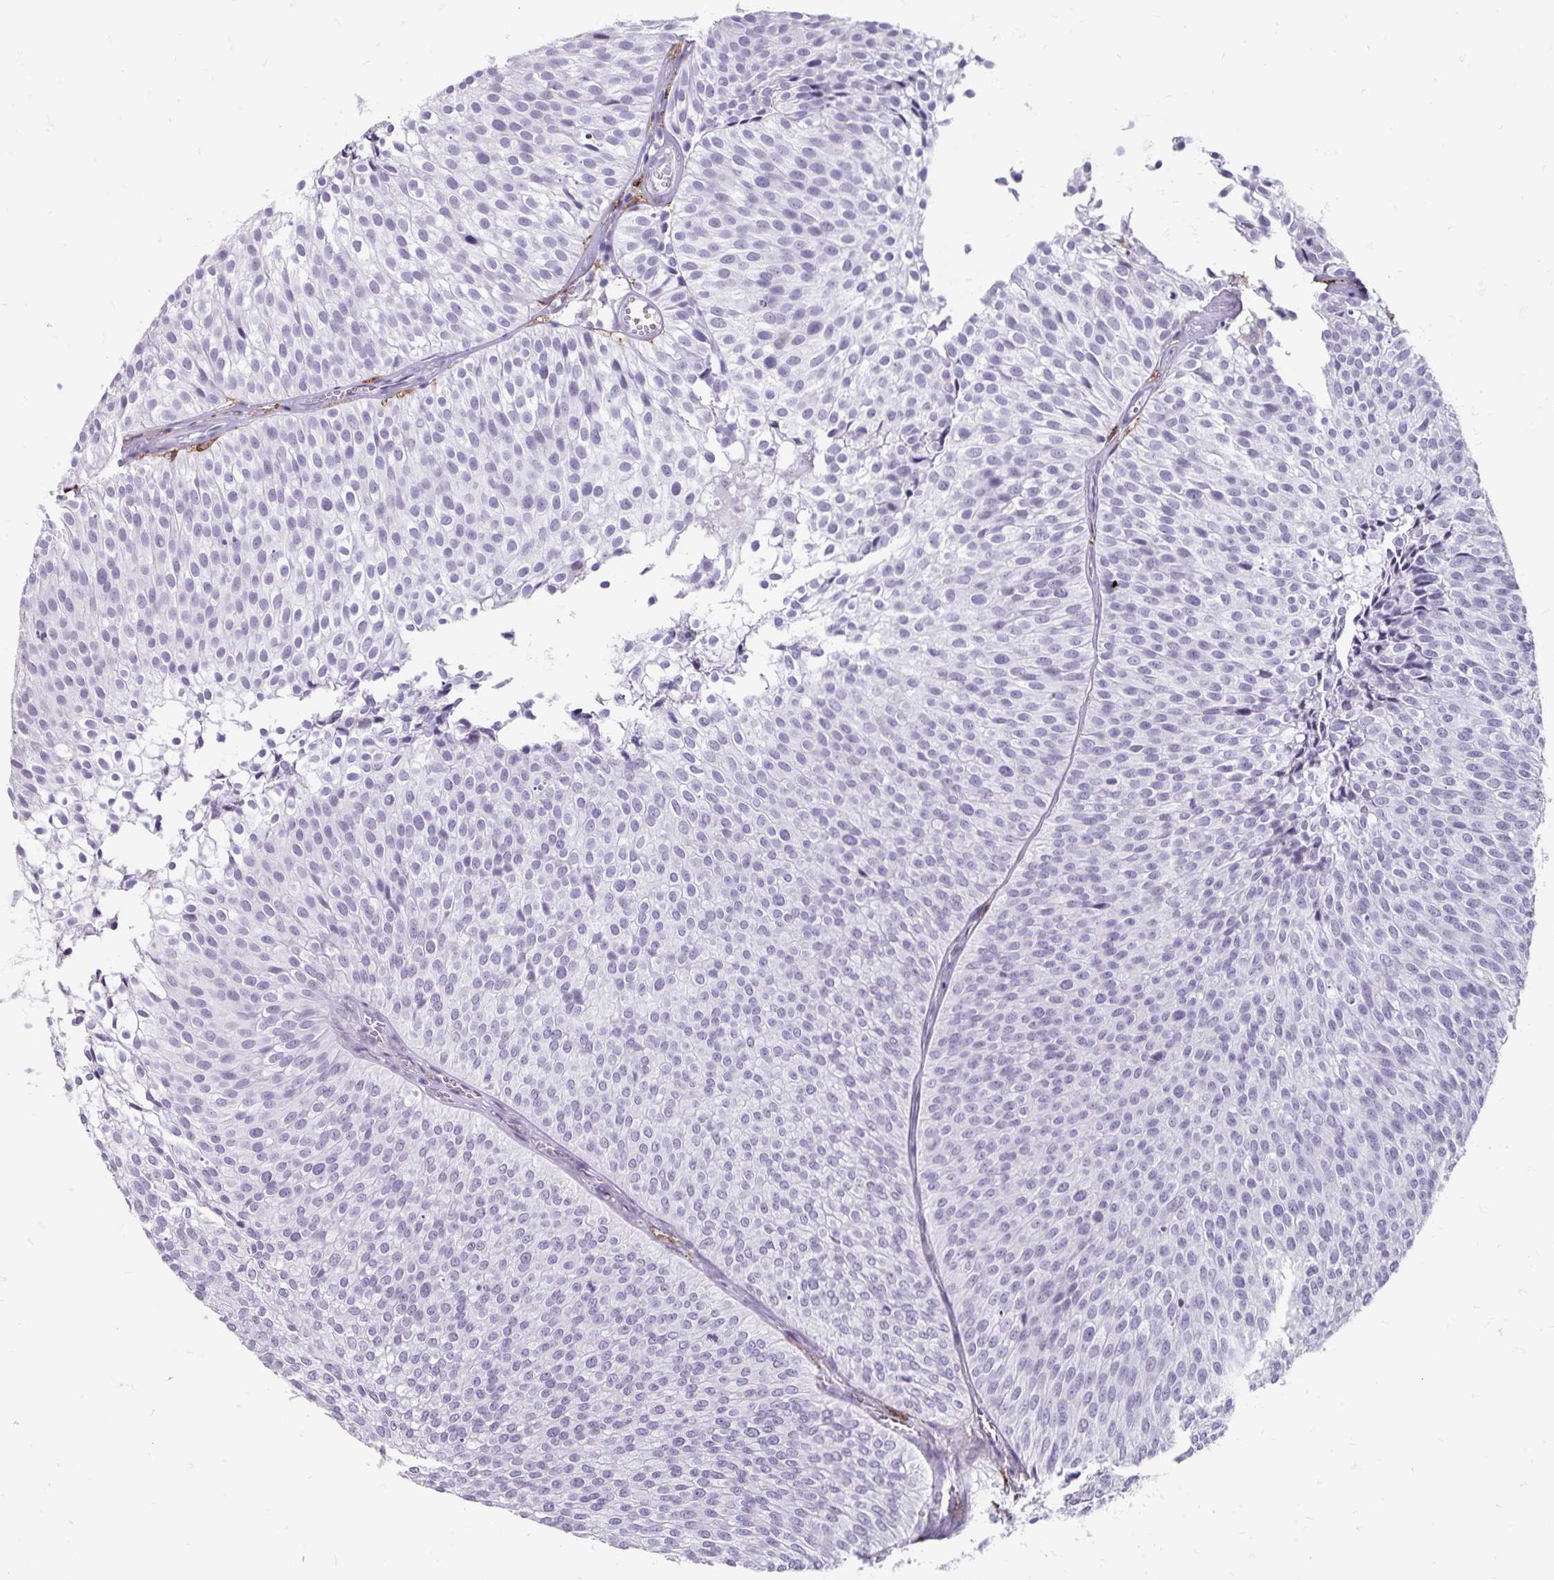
{"staining": {"intensity": "negative", "quantity": "none", "location": "none"}, "tissue": "urothelial cancer", "cell_type": "Tumor cells", "image_type": "cancer", "snomed": [{"axis": "morphology", "description": "Urothelial carcinoma, Low grade"}, {"axis": "topography", "description": "Urinary bladder"}], "caption": "Immunohistochemical staining of human low-grade urothelial carcinoma demonstrates no significant staining in tumor cells. Brightfield microscopy of IHC stained with DAB (brown) and hematoxylin (blue), captured at high magnification.", "gene": "CD163", "patient": {"sex": "male", "age": 91}}